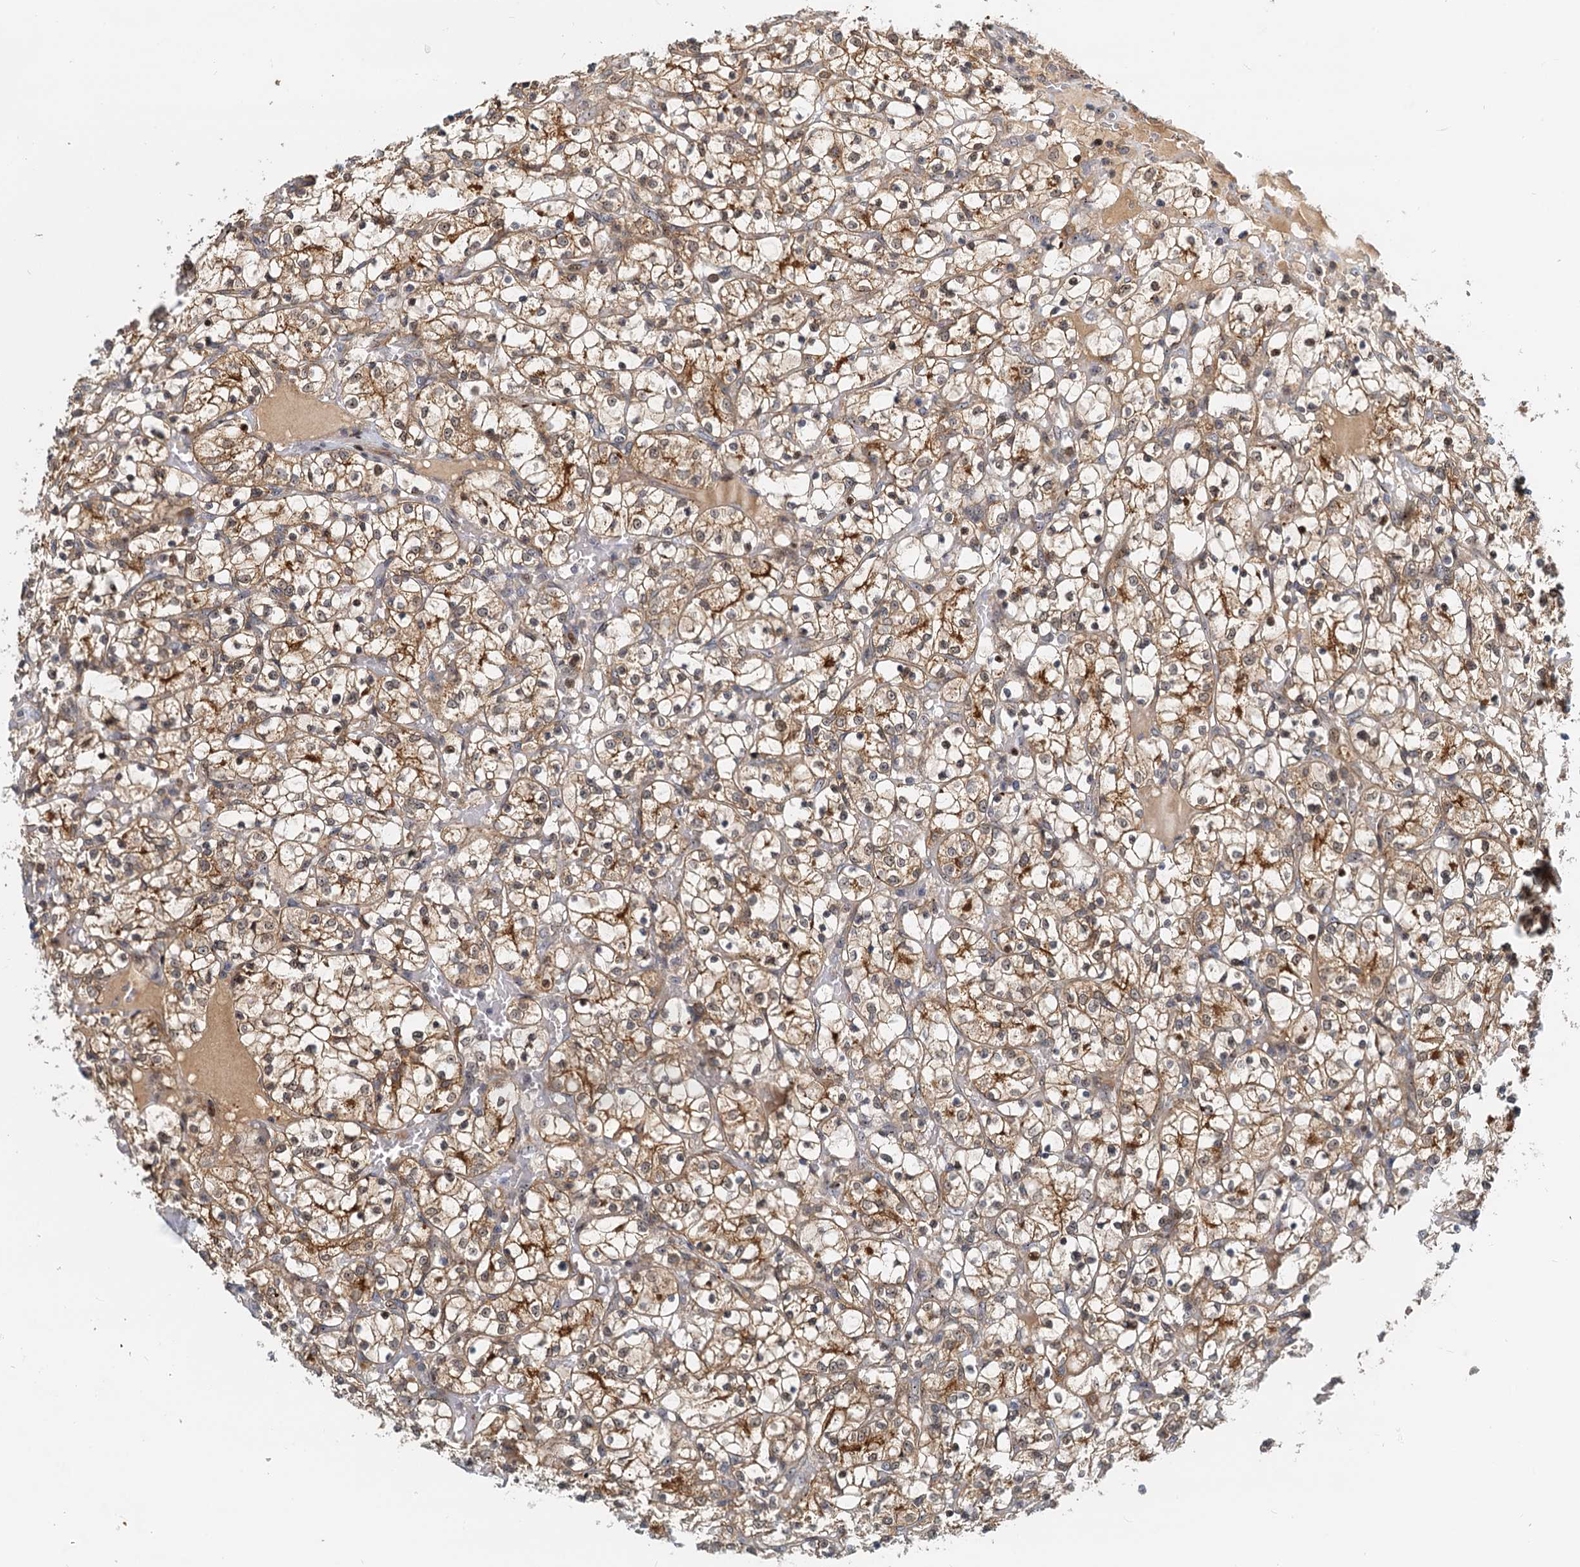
{"staining": {"intensity": "moderate", "quantity": ">75%", "location": "cytoplasmic/membranous"}, "tissue": "renal cancer", "cell_type": "Tumor cells", "image_type": "cancer", "snomed": [{"axis": "morphology", "description": "Adenocarcinoma, NOS"}, {"axis": "topography", "description": "Kidney"}], "caption": "IHC micrograph of human adenocarcinoma (renal) stained for a protein (brown), which shows medium levels of moderate cytoplasmic/membranous expression in about >75% of tumor cells.", "gene": "TOLLIP", "patient": {"sex": "female", "age": 69}}